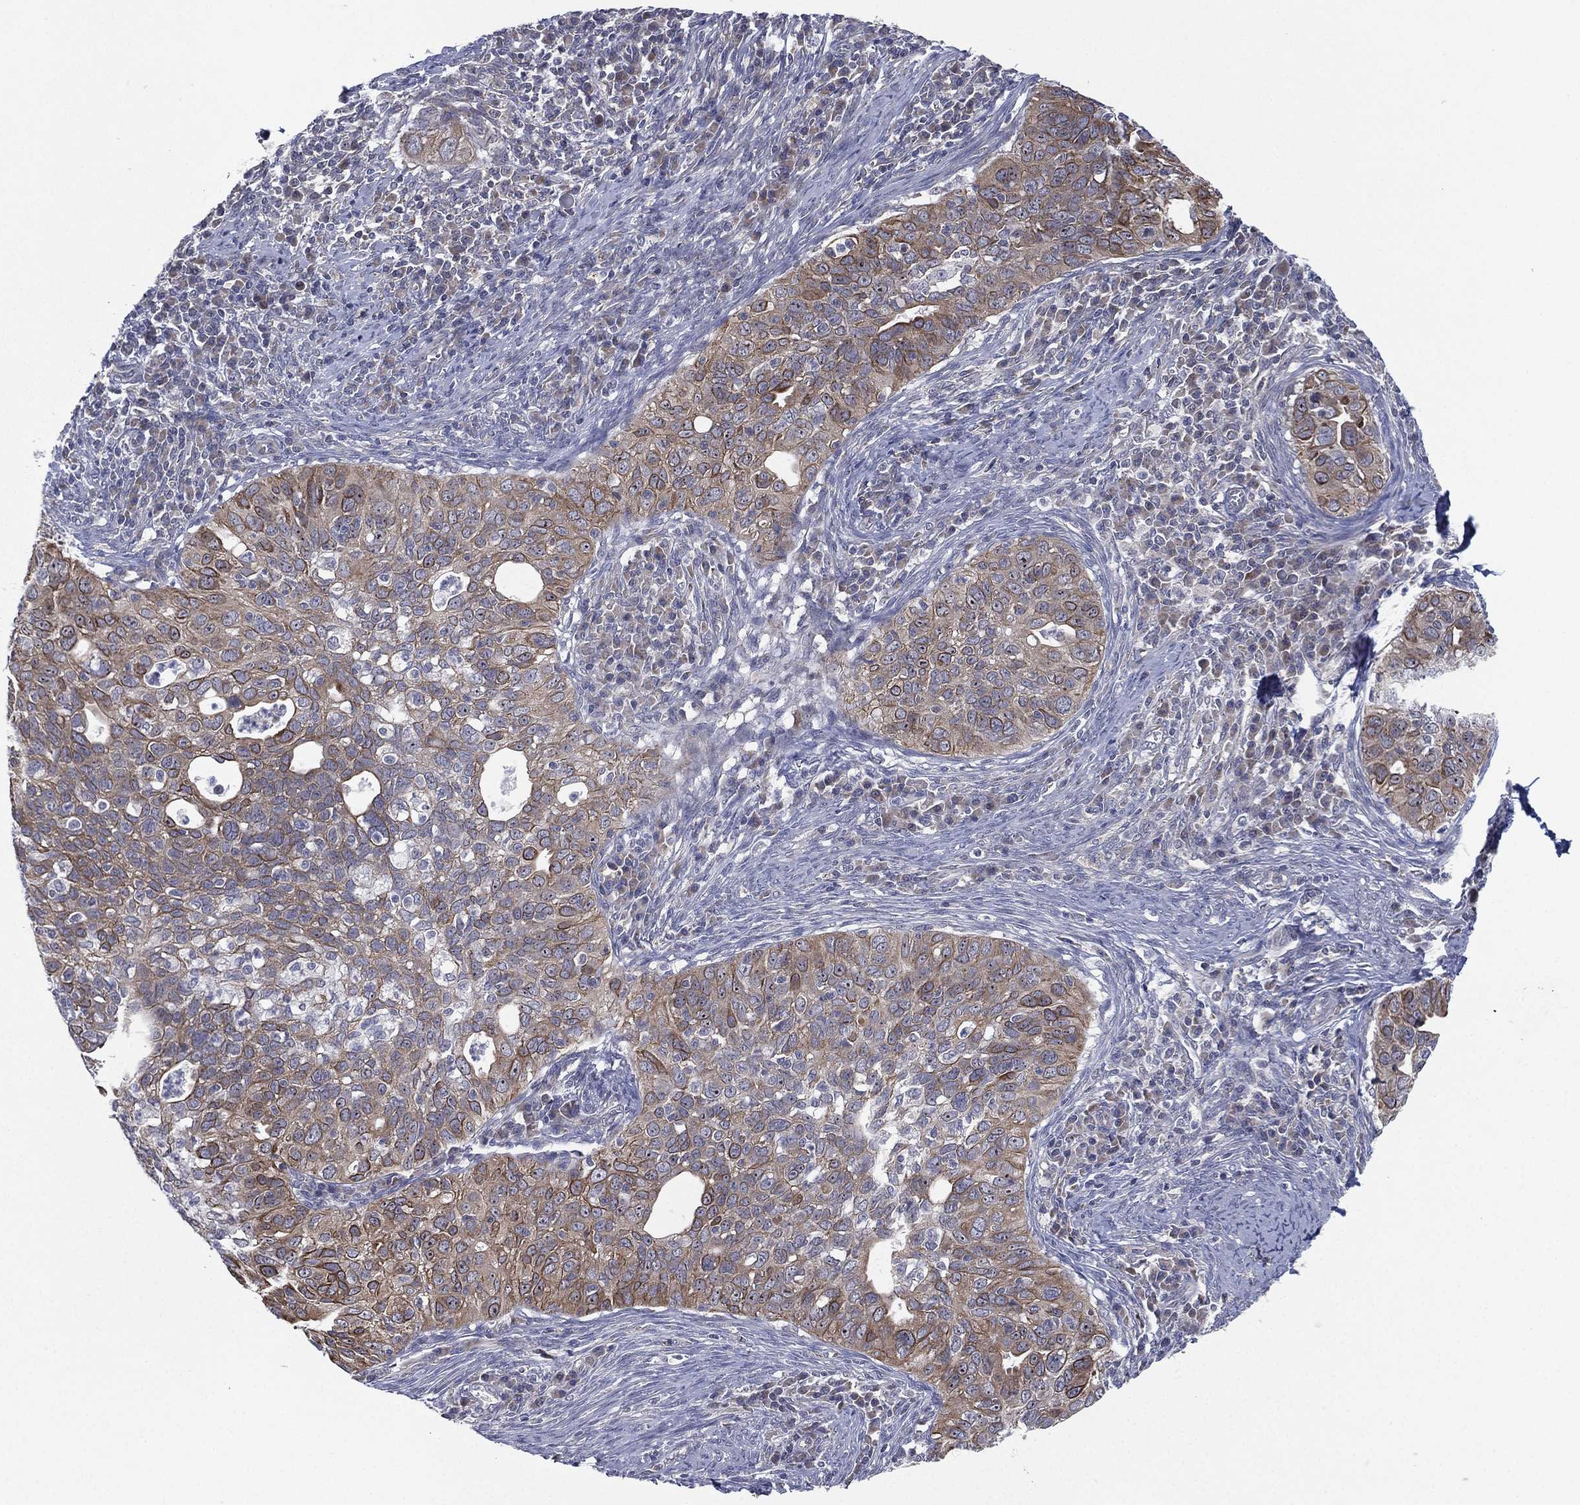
{"staining": {"intensity": "moderate", "quantity": "25%-75%", "location": "cytoplasmic/membranous"}, "tissue": "cervical cancer", "cell_type": "Tumor cells", "image_type": "cancer", "snomed": [{"axis": "morphology", "description": "Squamous cell carcinoma, NOS"}, {"axis": "topography", "description": "Cervix"}], "caption": "Immunohistochemical staining of human squamous cell carcinoma (cervical) displays medium levels of moderate cytoplasmic/membranous protein expression in approximately 25%-75% of tumor cells.", "gene": "KAT14", "patient": {"sex": "female", "age": 26}}